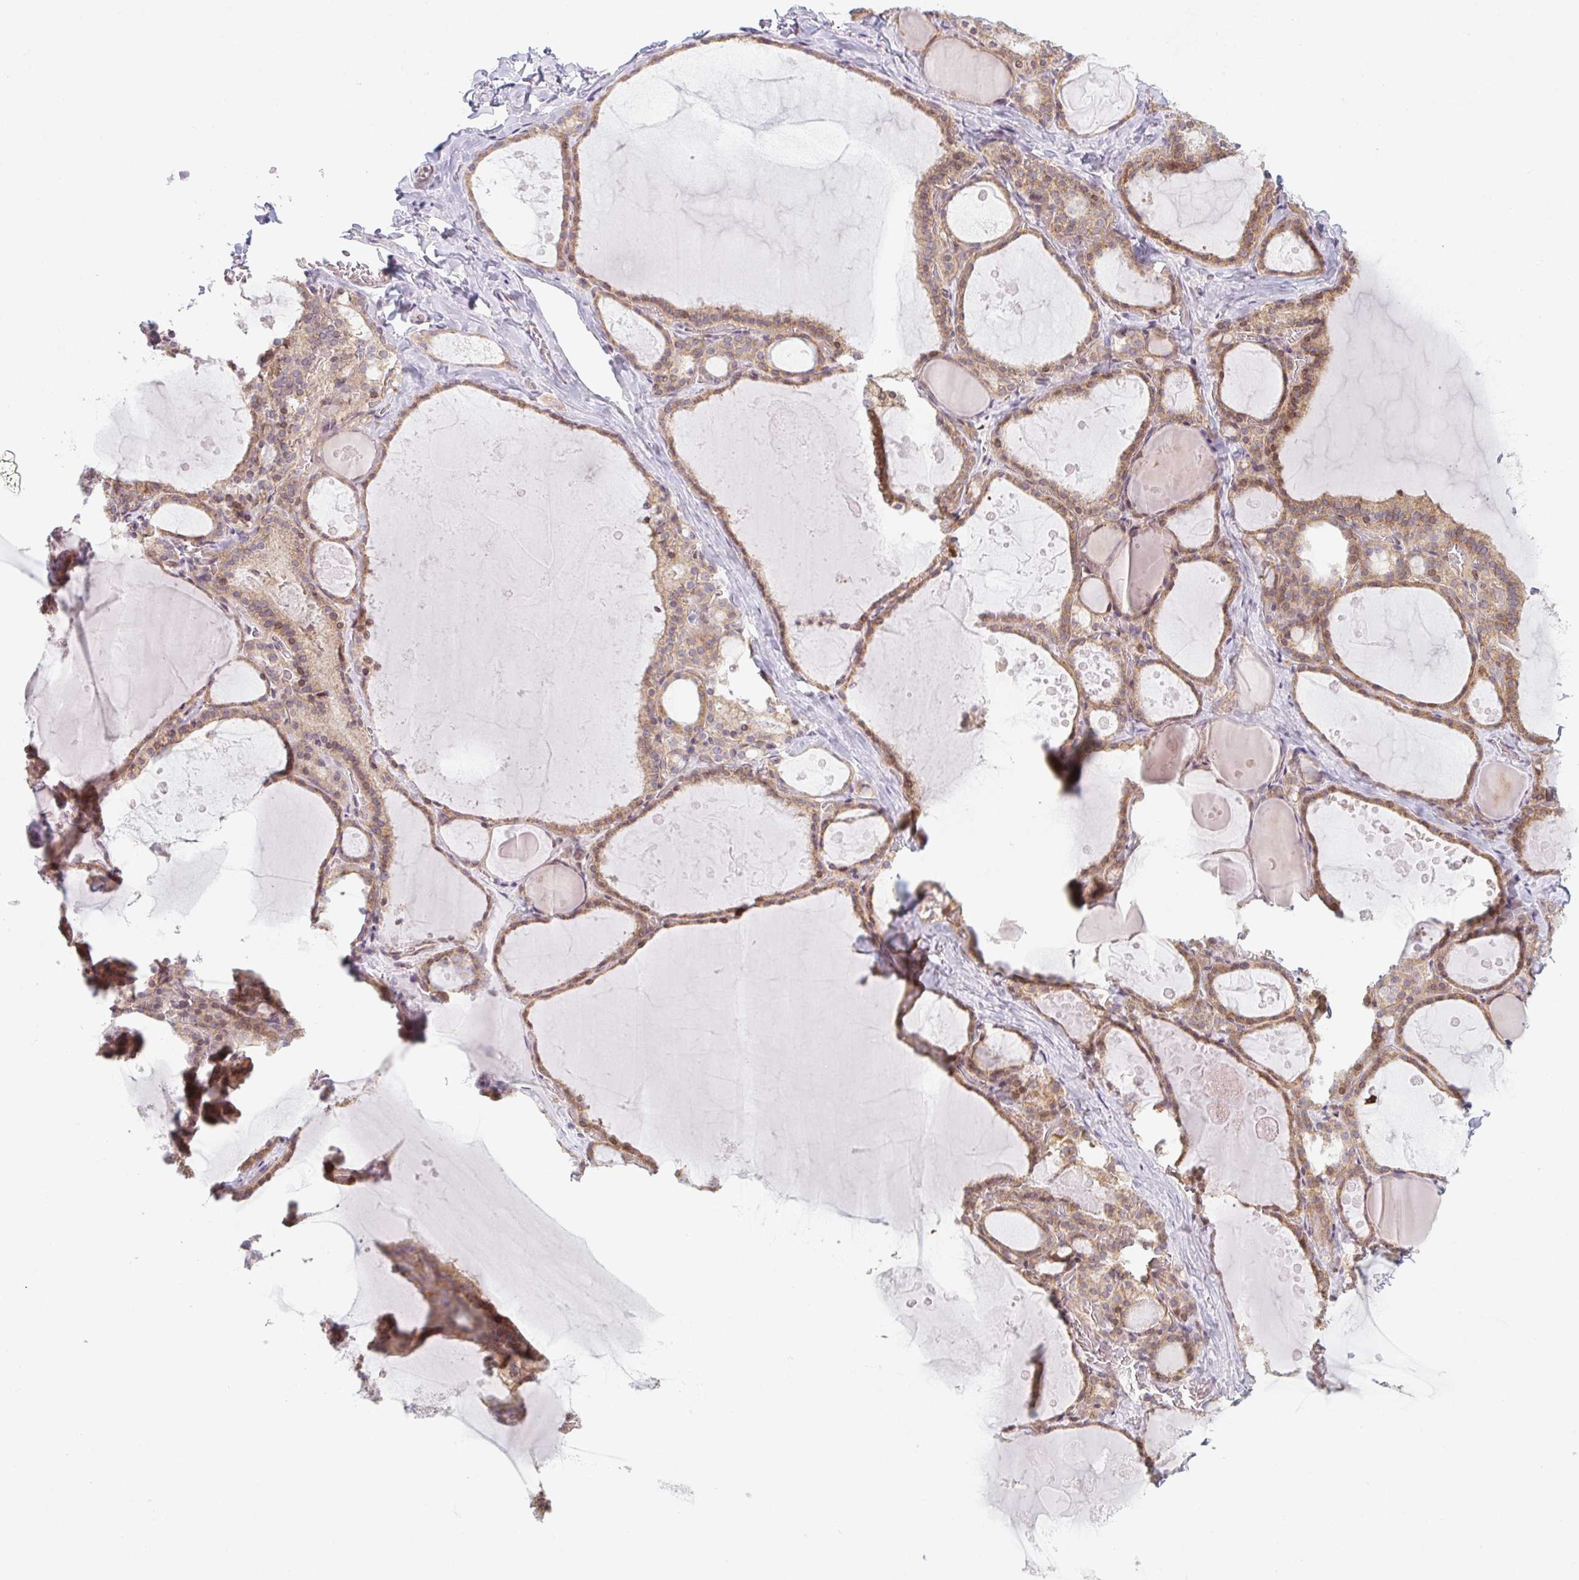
{"staining": {"intensity": "moderate", "quantity": ">75%", "location": "cytoplasmic/membranous"}, "tissue": "thyroid gland", "cell_type": "Glandular cells", "image_type": "normal", "snomed": [{"axis": "morphology", "description": "Normal tissue, NOS"}, {"axis": "topography", "description": "Thyroid gland"}], "caption": "Thyroid gland stained for a protein (brown) exhibits moderate cytoplasmic/membranous positive expression in approximately >75% of glandular cells.", "gene": "TMEM237", "patient": {"sex": "male", "age": 56}}